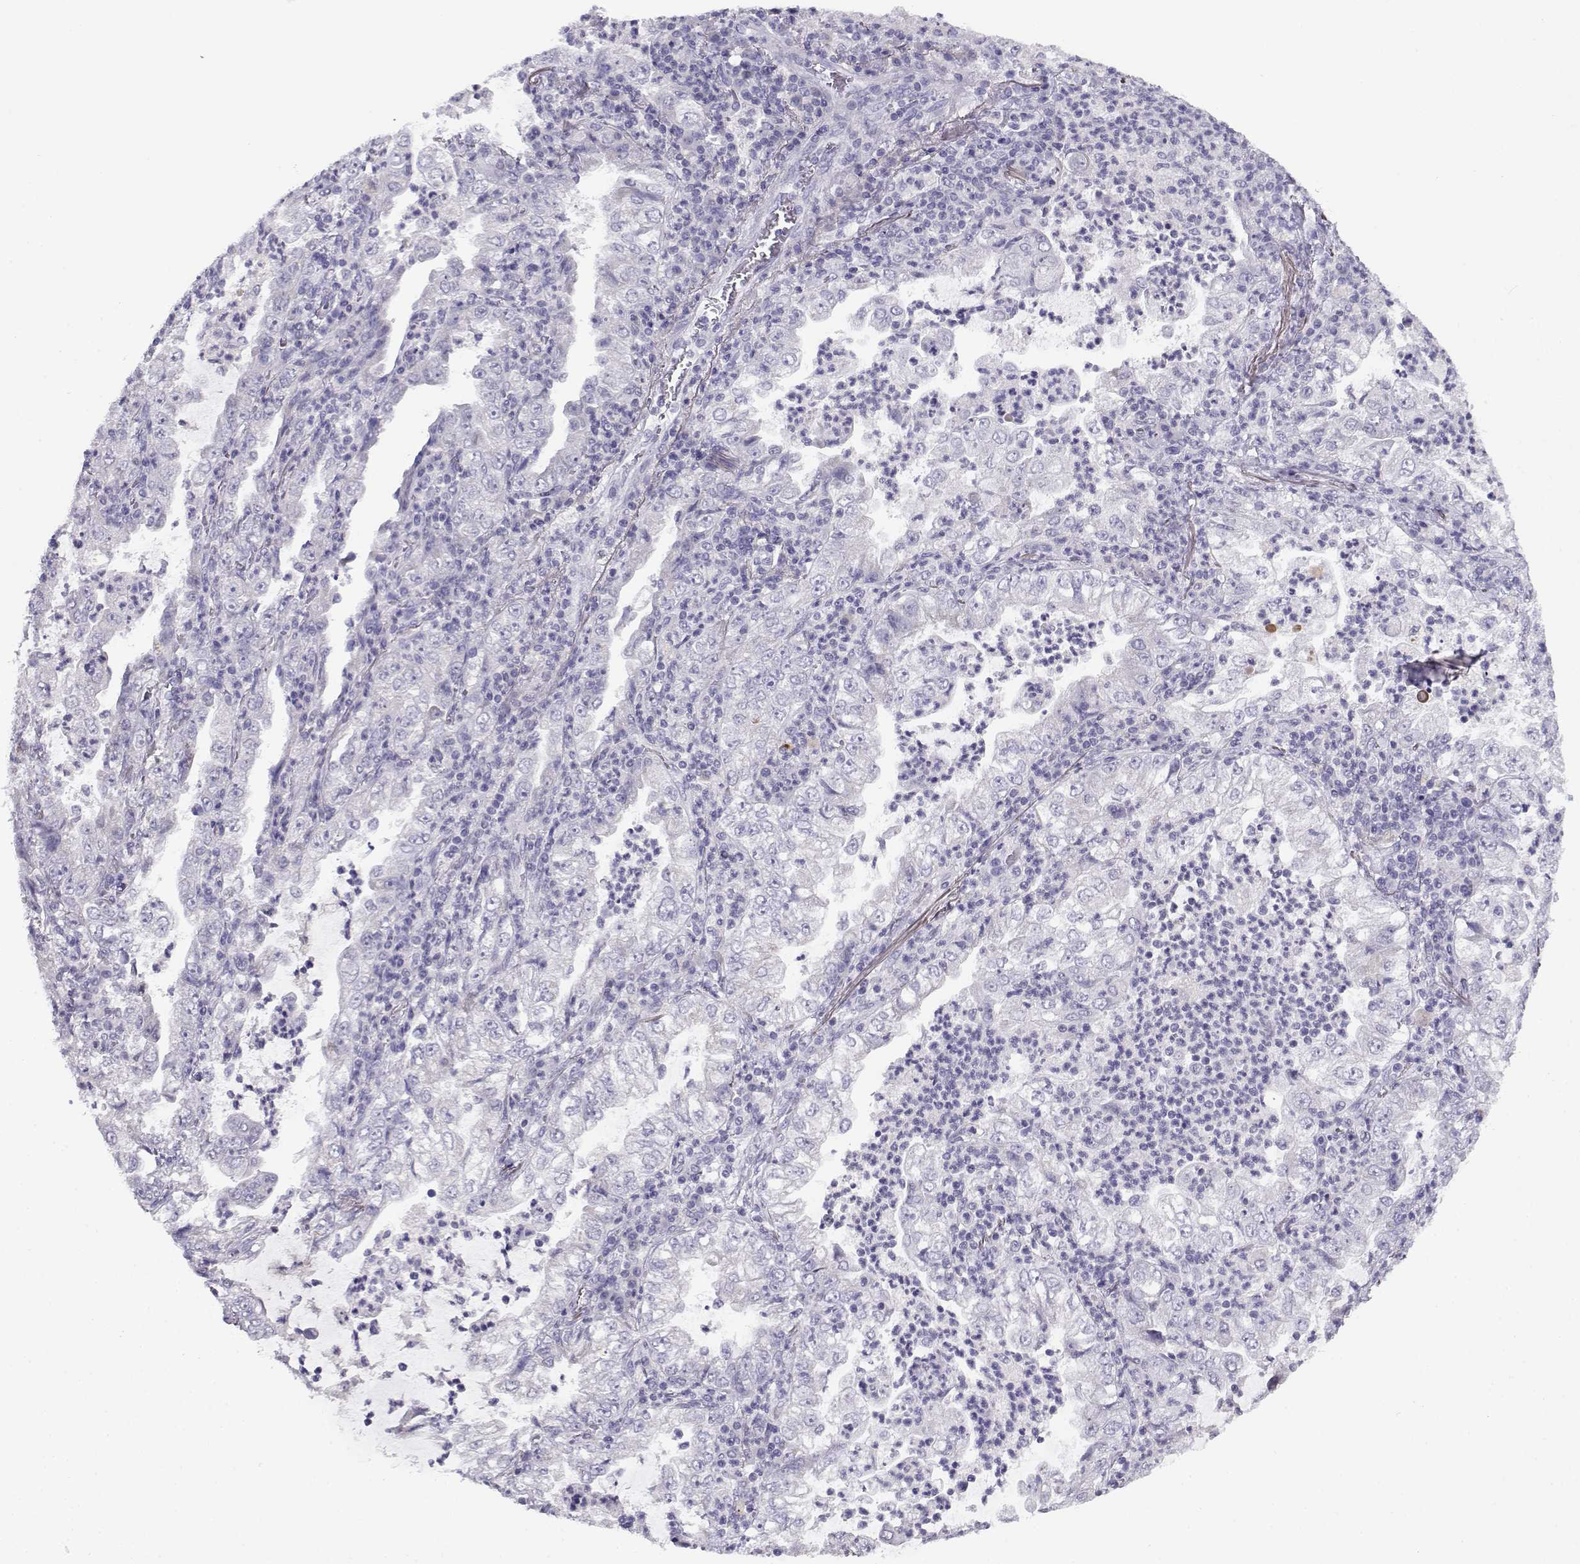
{"staining": {"intensity": "negative", "quantity": "none", "location": "none"}, "tissue": "lung cancer", "cell_type": "Tumor cells", "image_type": "cancer", "snomed": [{"axis": "morphology", "description": "Adenocarcinoma, NOS"}, {"axis": "topography", "description": "Lung"}], "caption": "Tumor cells show no significant positivity in adenocarcinoma (lung).", "gene": "FAM166A", "patient": {"sex": "female", "age": 73}}